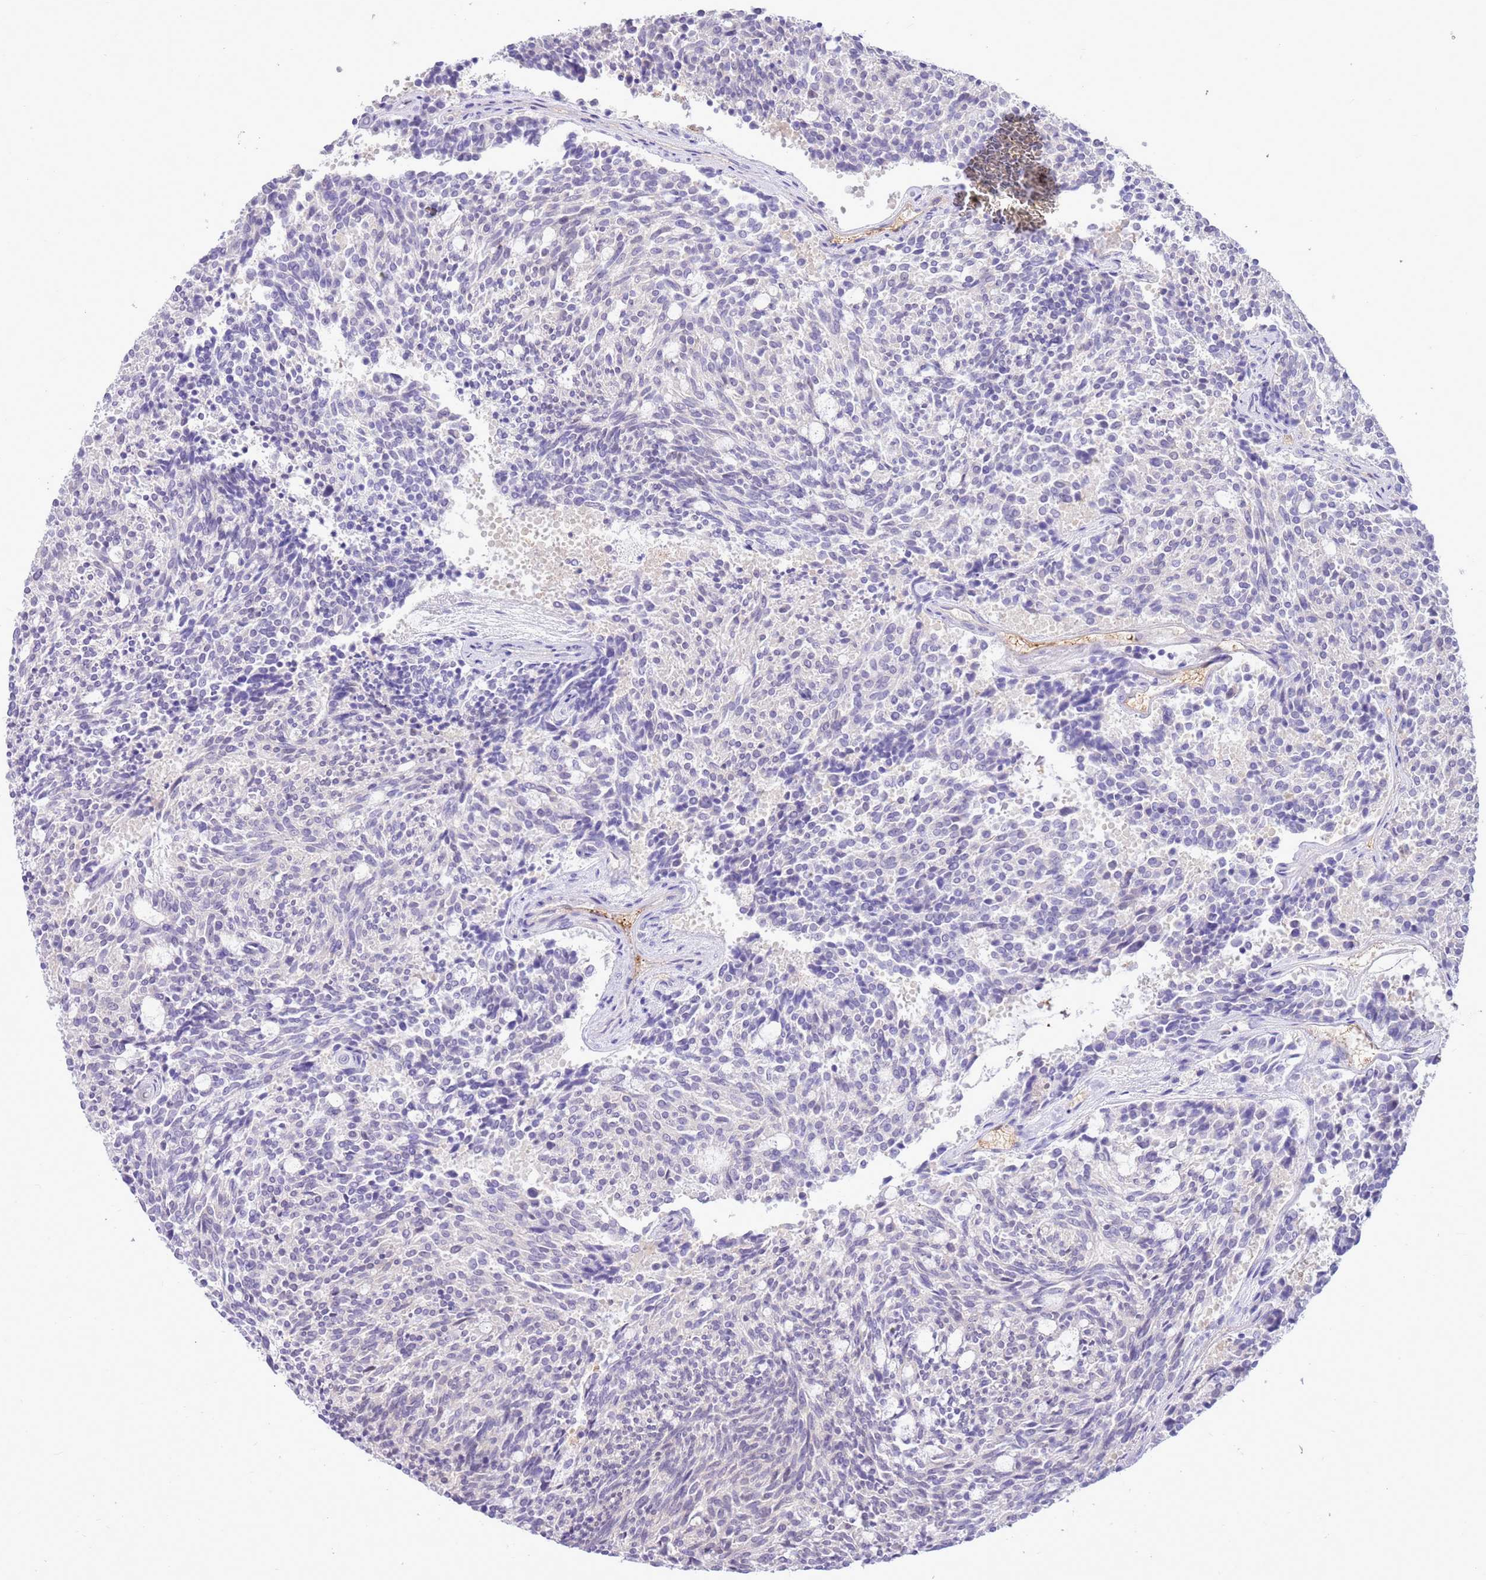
{"staining": {"intensity": "negative", "quantity": "none", "location": "none"}, "tissue": "carcinoid", "cell_type": "Tumor cells", "image_type": "cancer", "snomed": [{"axis": "morphology", "description": "Carcinoid, malignant, NOS"}, {"axis": "topography", "description": "Pancreas"}], "caption": "The image demonstrates no significant expression in tumor cells of carcinoid (malignant).", "gene": "DDI2", "patient": {"sex": "female", "age": 54}}